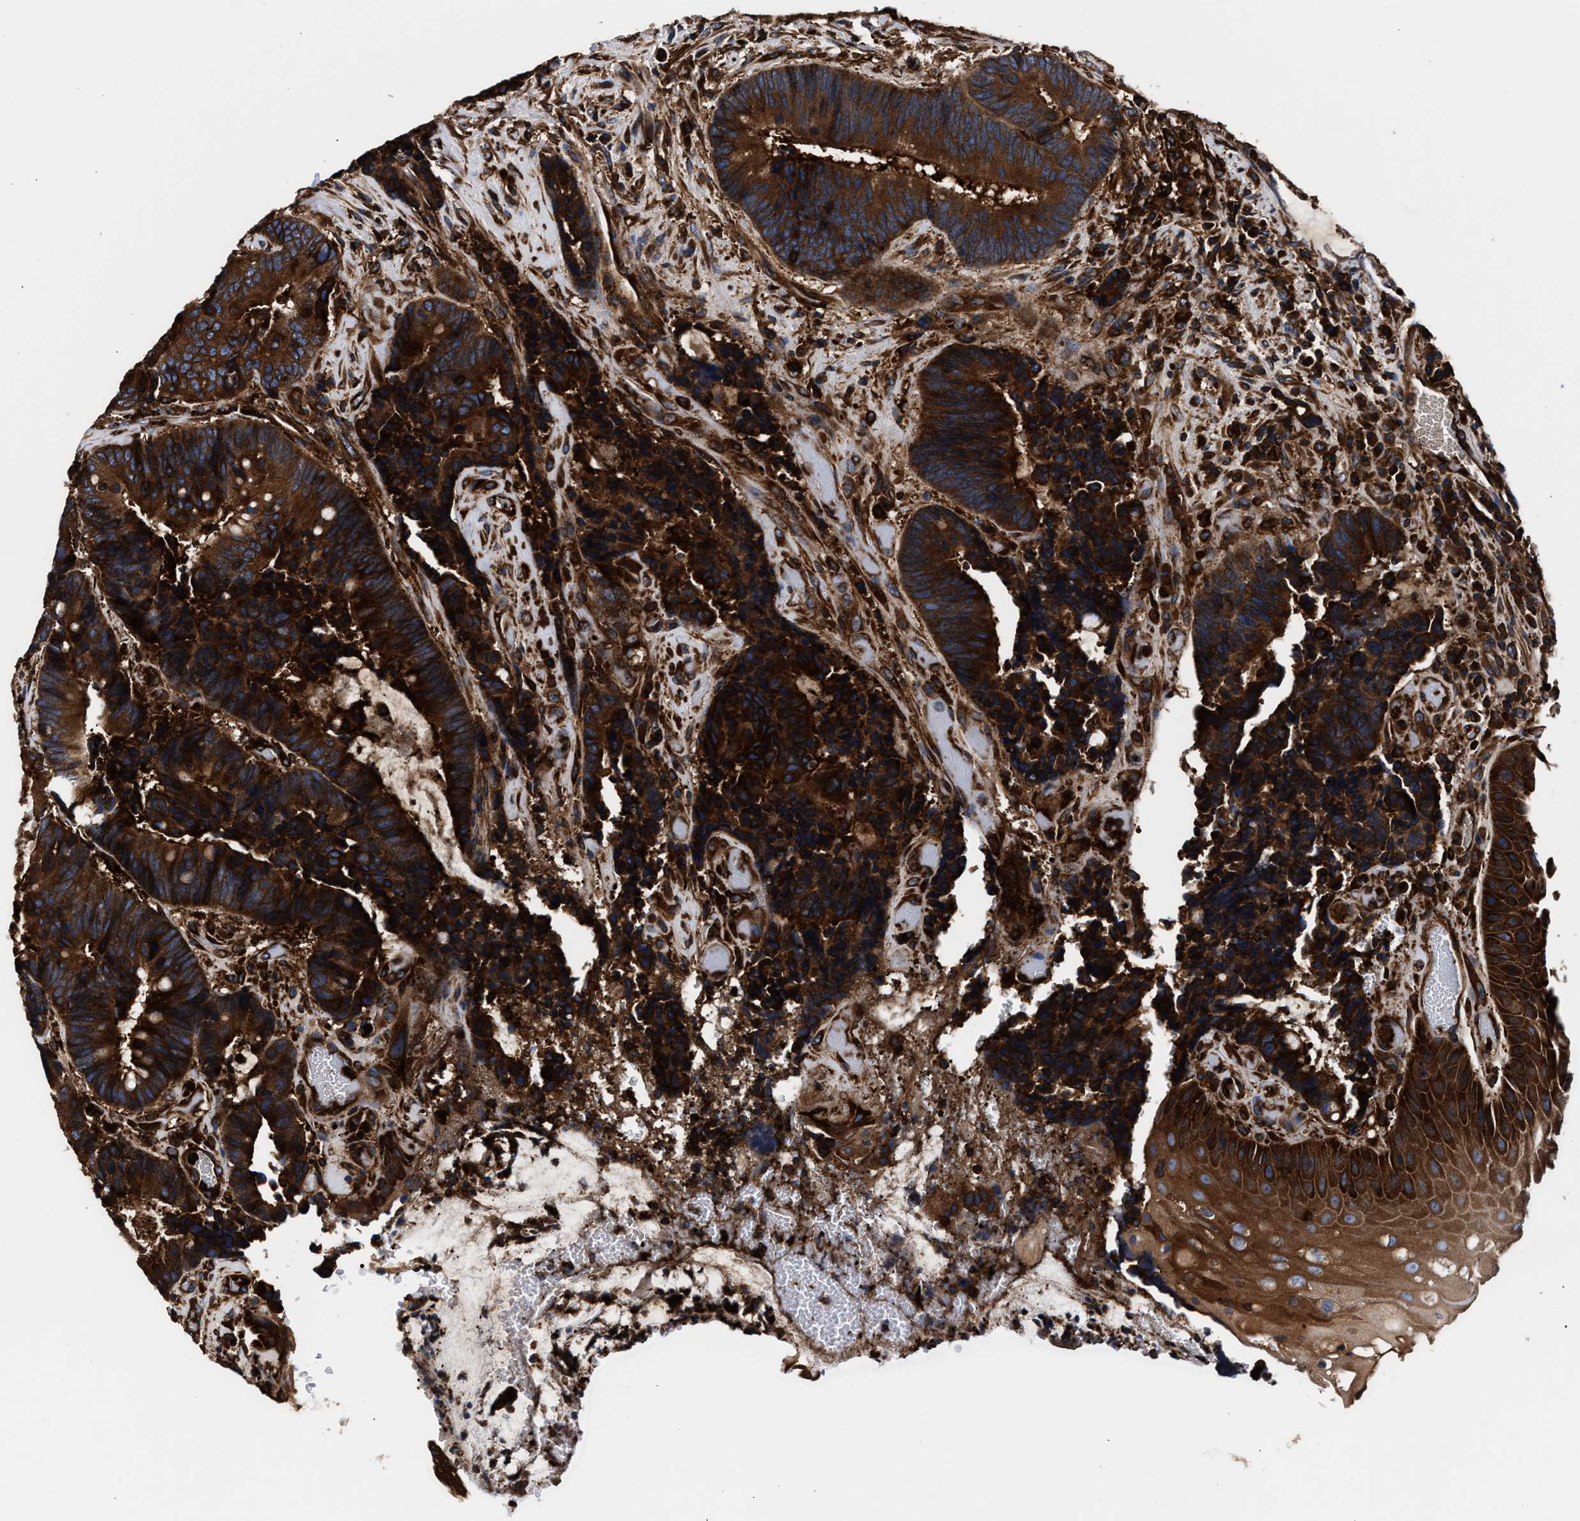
{"staining": {"intensity": "strong", "quantity": ">75%", "location": "cytoplasmic/membranous"}, "tissue": "colorectal cancer", "cell_type": "Tumor cells", "image_type": "cancer", "snomed": [{"axis": "morphology", "description": "Adenocarcinoma, NOS"}, {"axis": "topography", "description": "Rectum"}, {"axis": "topography", "description": "Anal"}], "caption": "Tumor cells demonstrate strong cytoplasmic/membranous positivity in approximately >75% of cells in colorectal adenocarcinoma.", "gene": "KYAT1", "patient": {"sex": "female", "age": 89}}